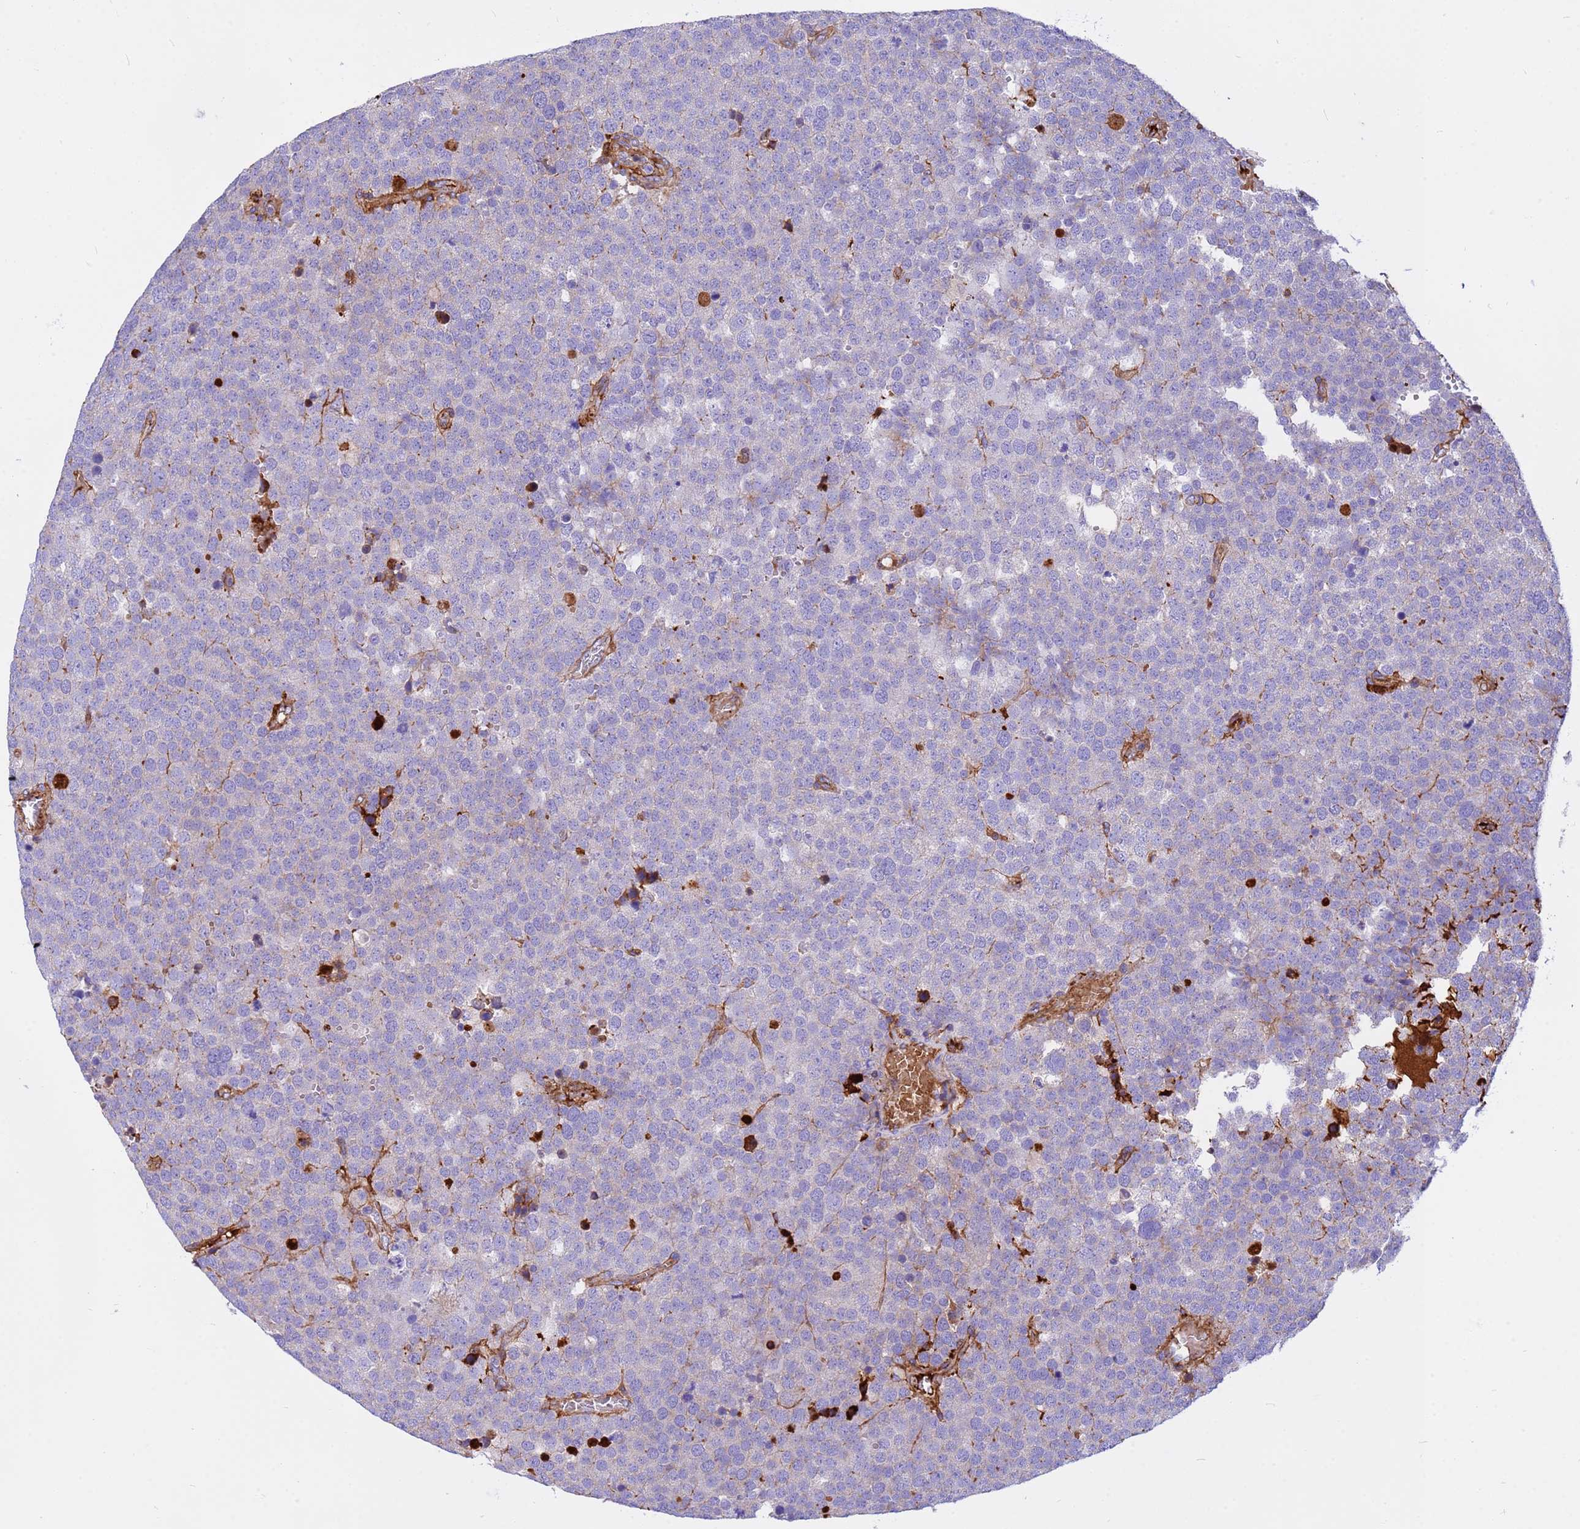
{"staining": {"intensity": "negative", "quantity": "none", "location": "none"}, "tissue": "testis cancer", "cell_type": "Tumor cells", "image_type": "cancer", "snomed": [{"axis": "morphology", "description": "Seminoma, NOS"}, {"axis": "topography", "description": "Testis"}], "caption": "High power microscopy photomicrograph of an IHC image of testis cancer, revealing no significant expression in tumor cells.", "gene": "CRHBP", "patient": {"sex": "male", "age": 71}}